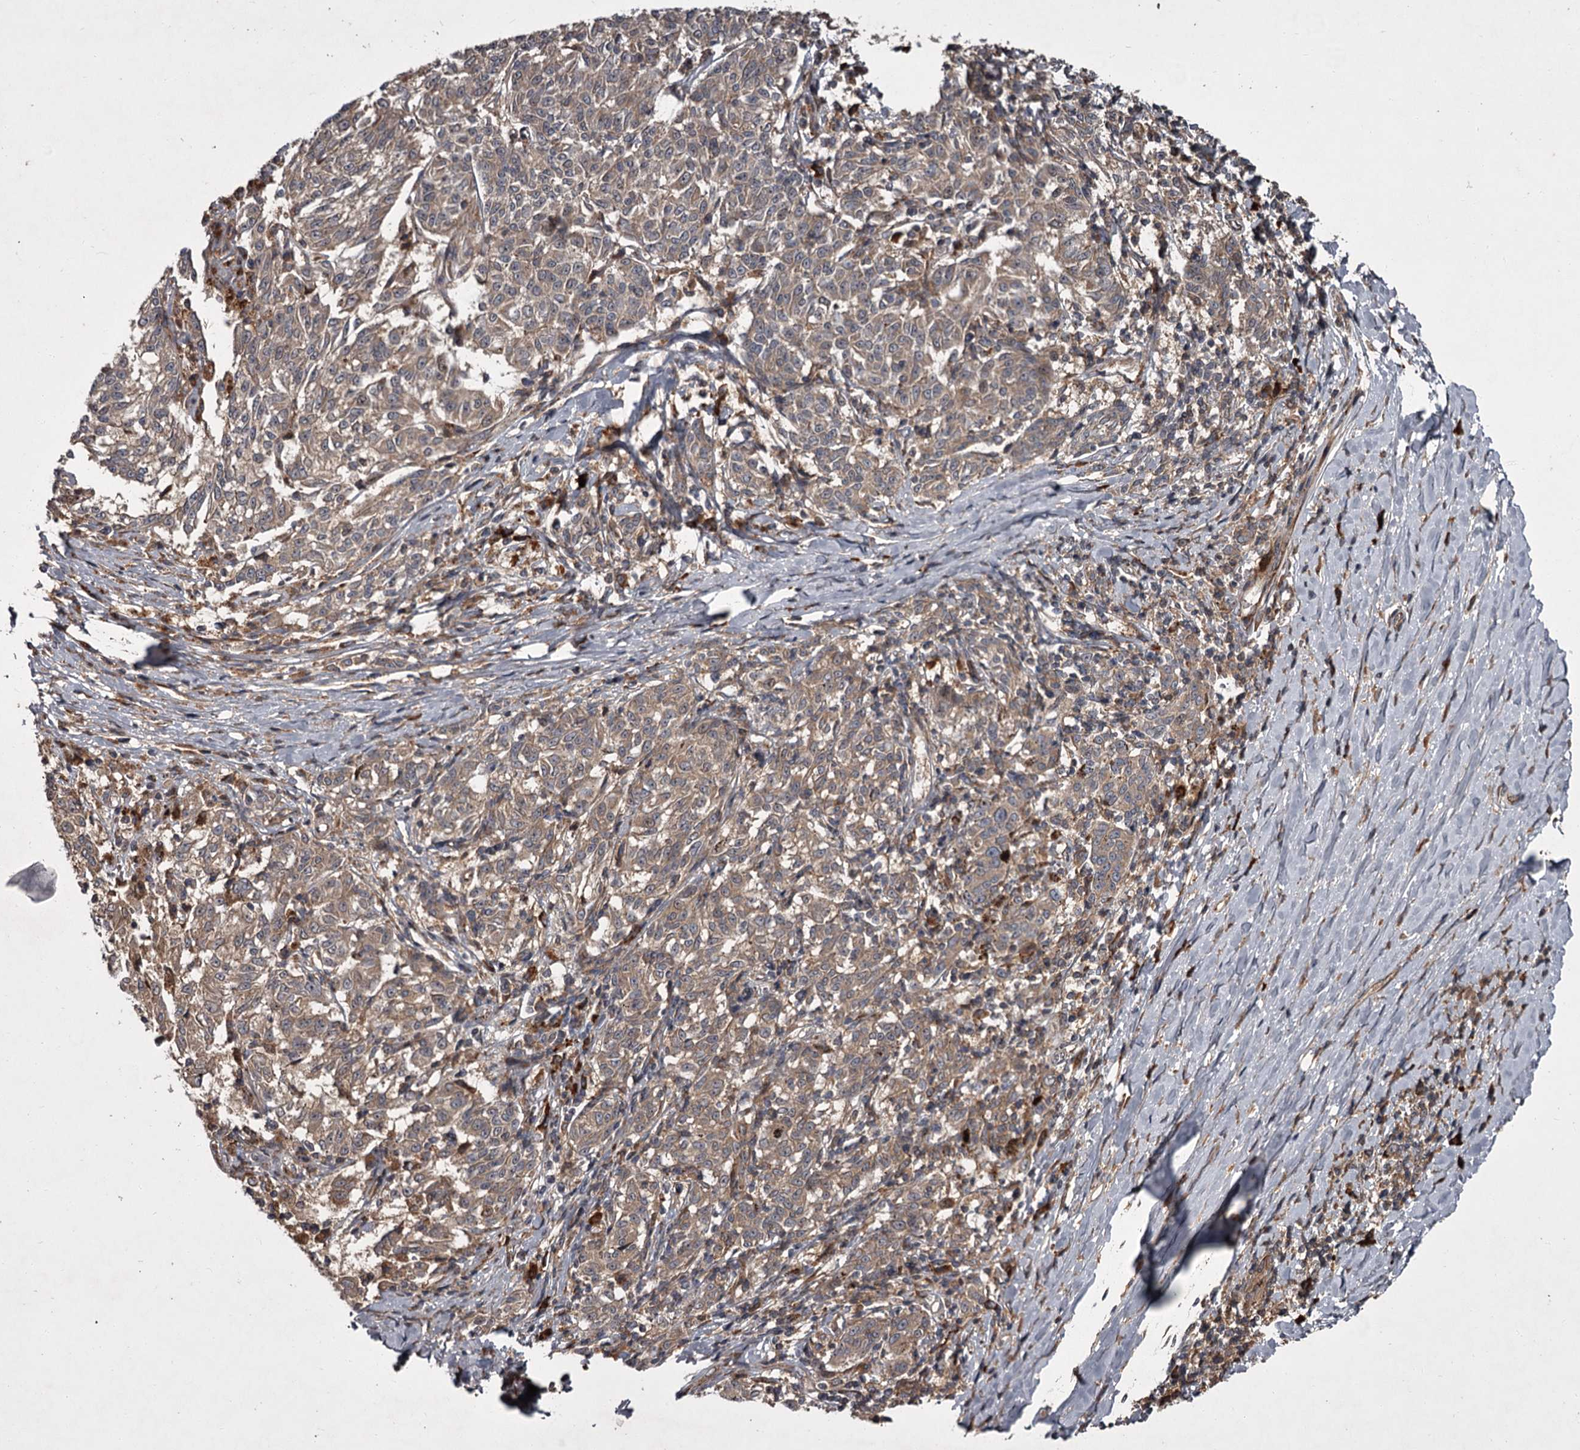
{"staining": {"intensity": "weak", "quantity": ">75%", "location": "cytoplasmic/membranous"}, "tissue": "melanoma", "cell_type": "Tumor cells", "image_type": "cancer", "snomed": [{"axis": "morphology", "description": "Malignant melanoma, NOS"}, {"axis": "topography", "description": "Skin"}], "caption": "Melanoma stained with a brown dye exhibits weak cytoplasmic/membranous positive positivity in about >75% of tumor cells.", "gene": "UNC93B1", "patient": {"sex": "female", "age": 72}}